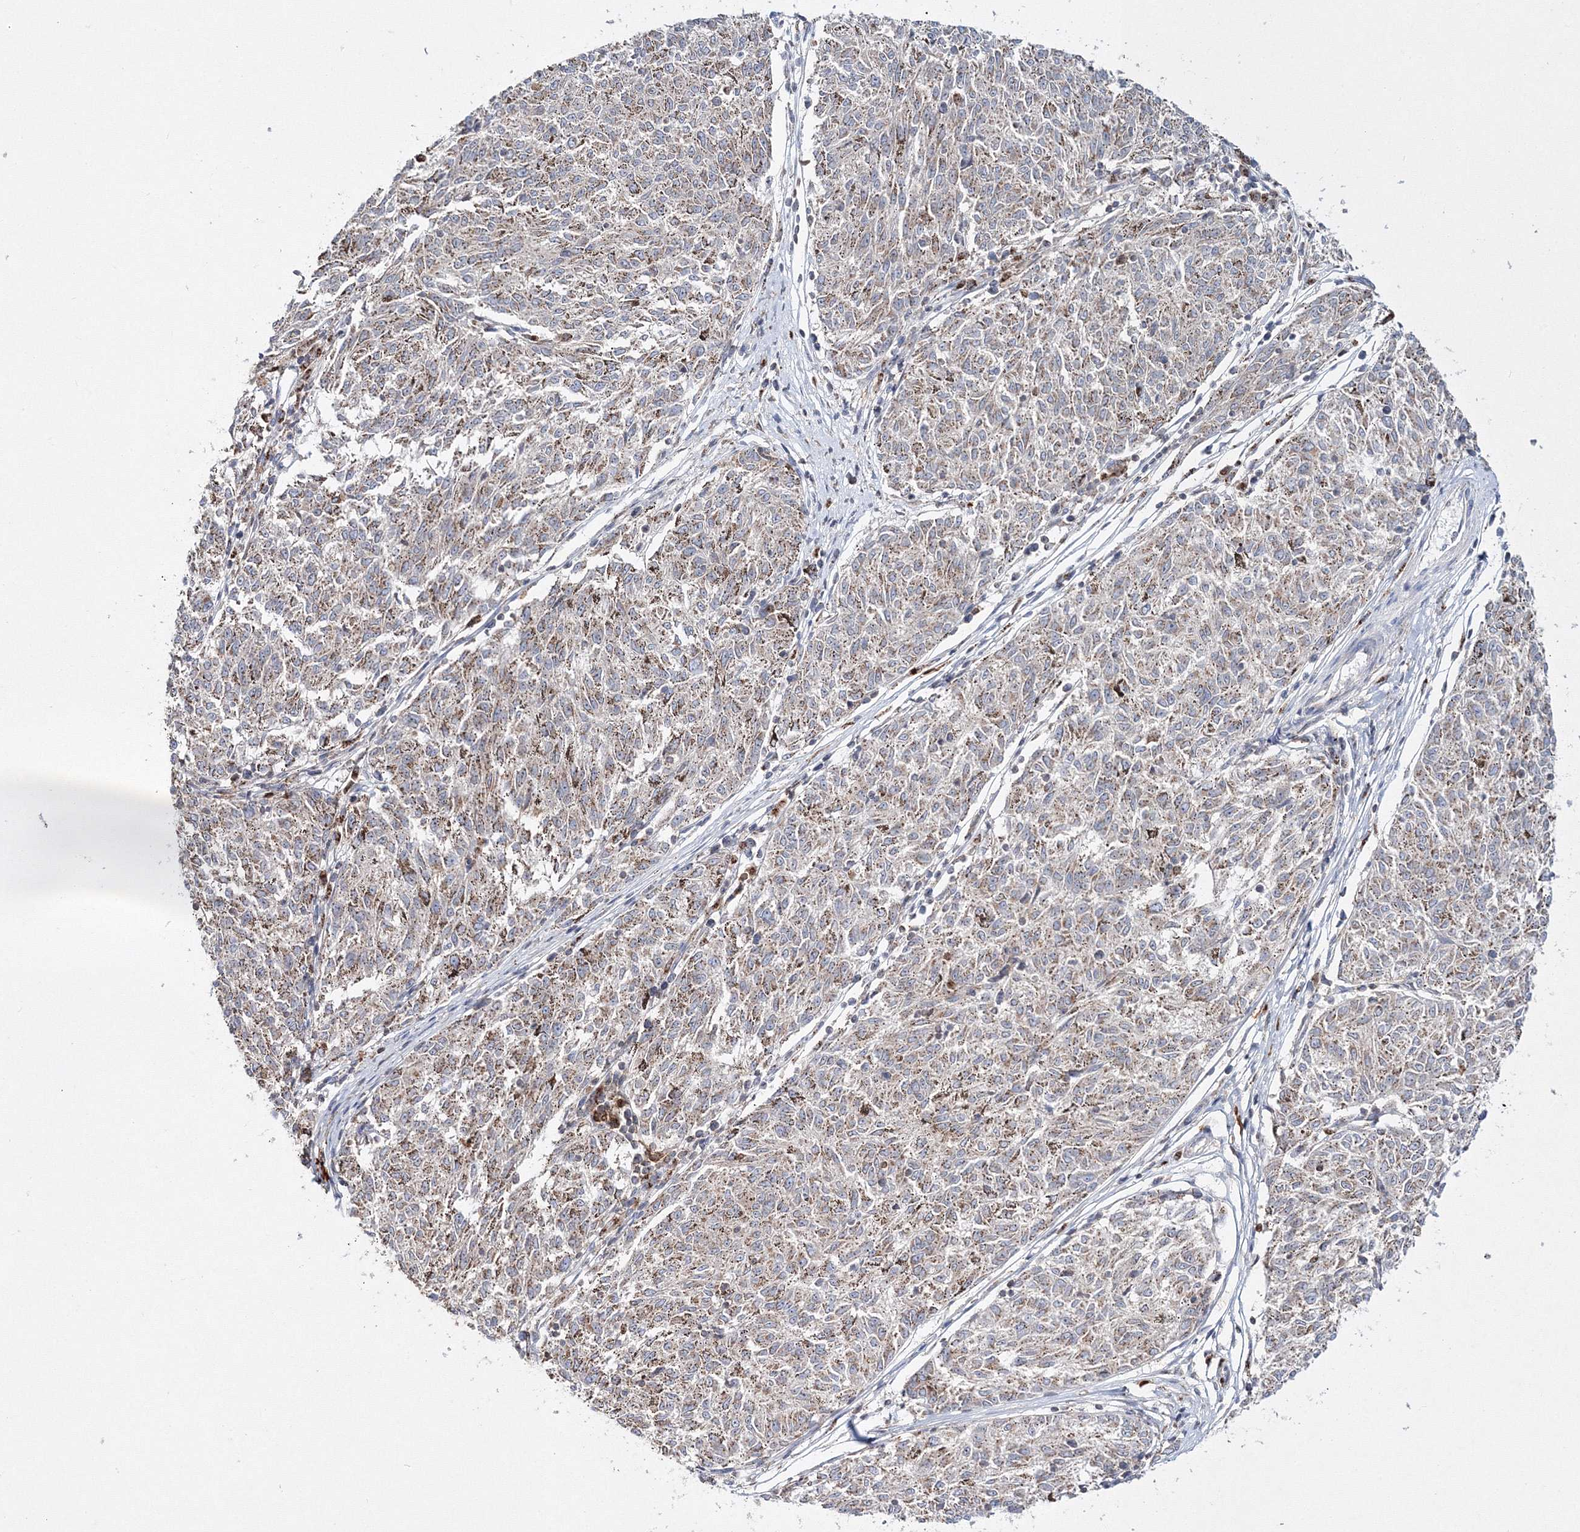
{"staining": {"intensity": "moderate", "quantity": ">75%", "location": "cytoplasmic/membranous"}, "tissue": "melanoma", "cell_type": "Tumor cells", "image_type": "cancer", "snomed": [{"axis": "morphology", "description": "Malignant melanoma, NOS"}, {"axis": "topography", "description": "Skin"}], "caption": "A photomicrograph of malignant melanoma stained for a protein demonstrates moderate cytoplasmic/membranous brown staining in tumor cells.", "gene": "ARCN1", "patient": {"sex": "female", "age": 72}}